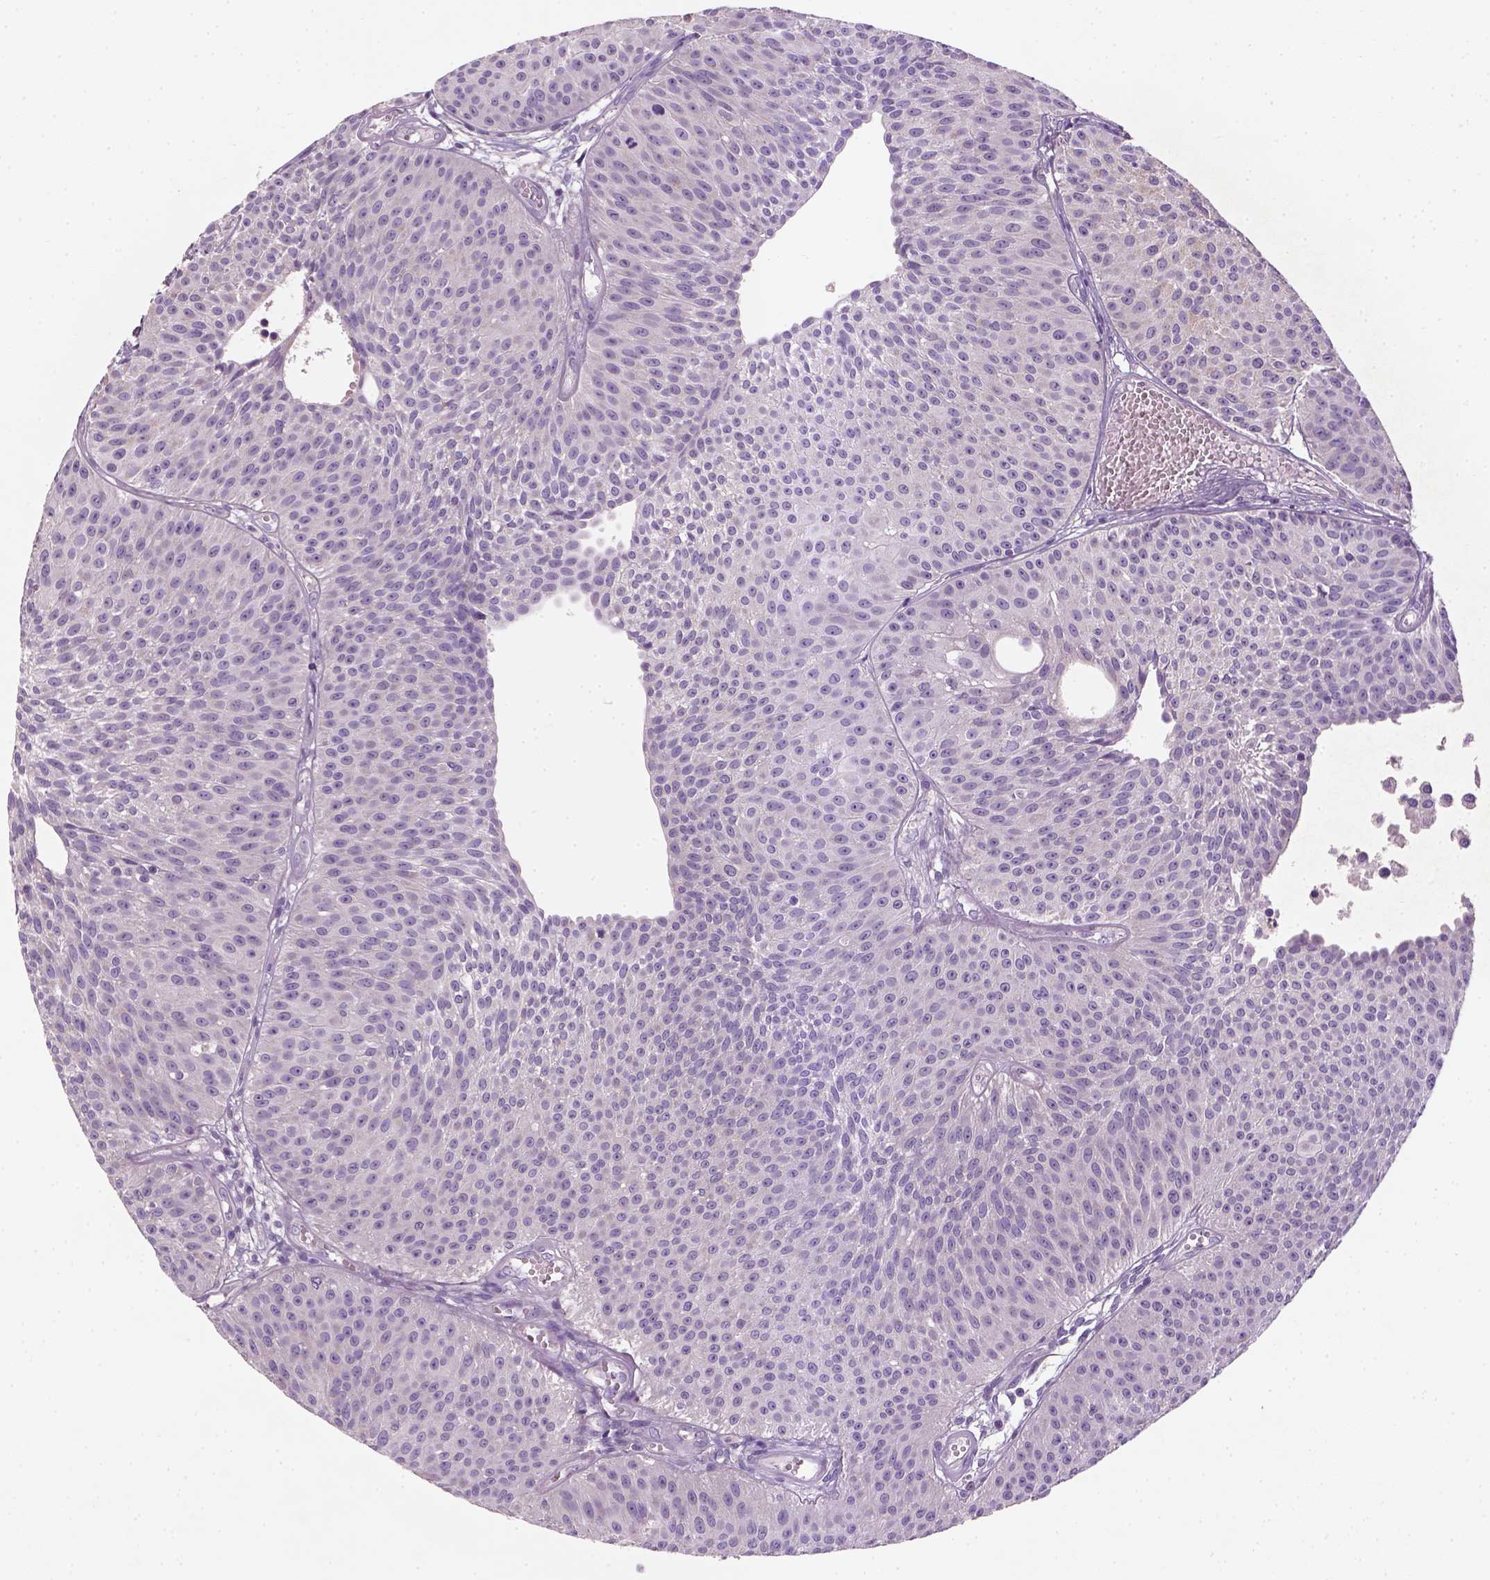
{"staining": {"intensity": "negative", "quantity": "none", "location": "none"}, "tissue": "urothelial cancer", "cell_type": "Tumor cells", "image_type": "cancer", "snomed": [{"axis": "morphology", "description": "Urothelial carcinoma, Low grade"}, {"axis": "topography", "description": "Urinary bladder"}], "caption": "Tumor cells are negative for protein expression in human urothelial carcinoma (low-grade). (DAB (3,3'-diaminobenzidine) IHC with hematoxylin counter stain).", "gene": "NUDT6", "patient": {"sex": "male", "age": 63}}